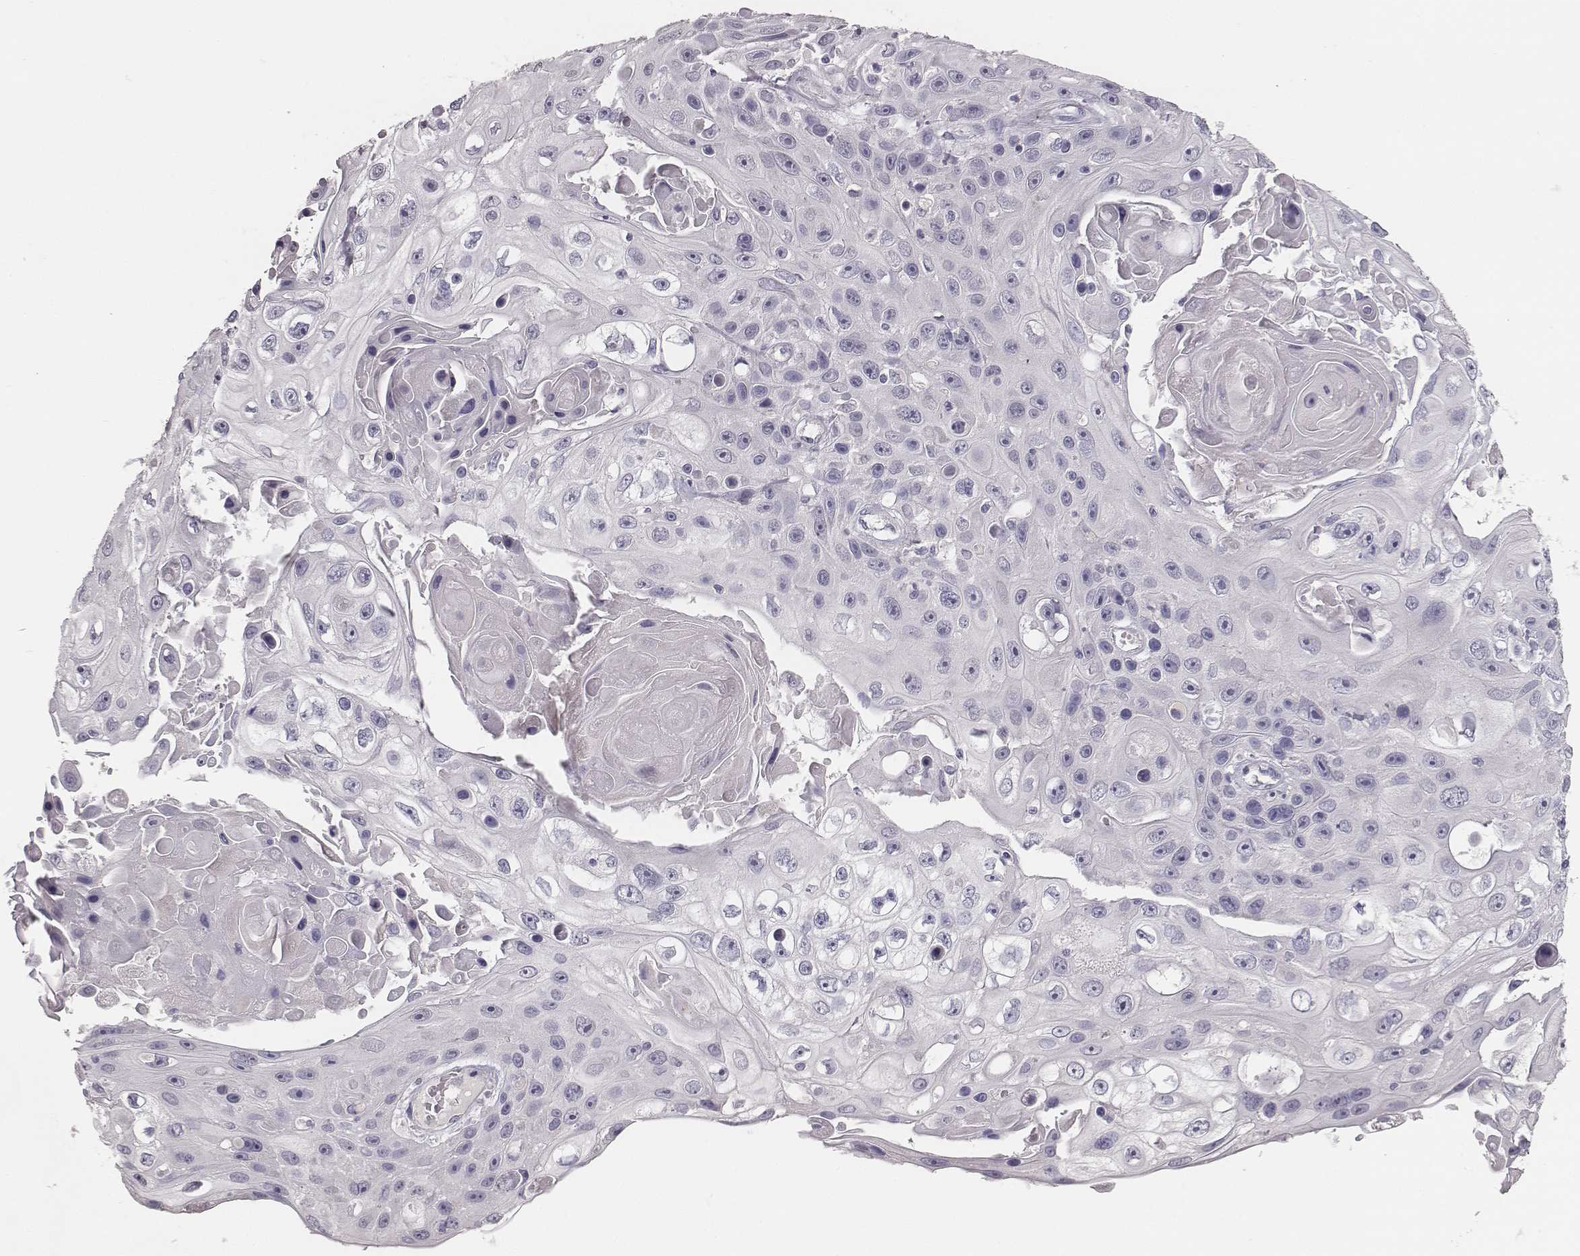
{"staining": {"intensity": "negative", "quantity": "none", "location": "none"}, "tissue": "skin cancer", "cell_type": "Tumor cells", "image_type": "cancer", "snomed": [{"axis": "morphology", "description": "Squamous cell carcinoma, NOS"}, {"axis": "topography", "description": "Skin"}], "caption": "High power microscopy image of an immunohistochemistry histopathology image of skin cancer, revealing no significant staining in tumor cells.", "gene": "MYH6", "patient": {"sex": "male", "age": 82}}